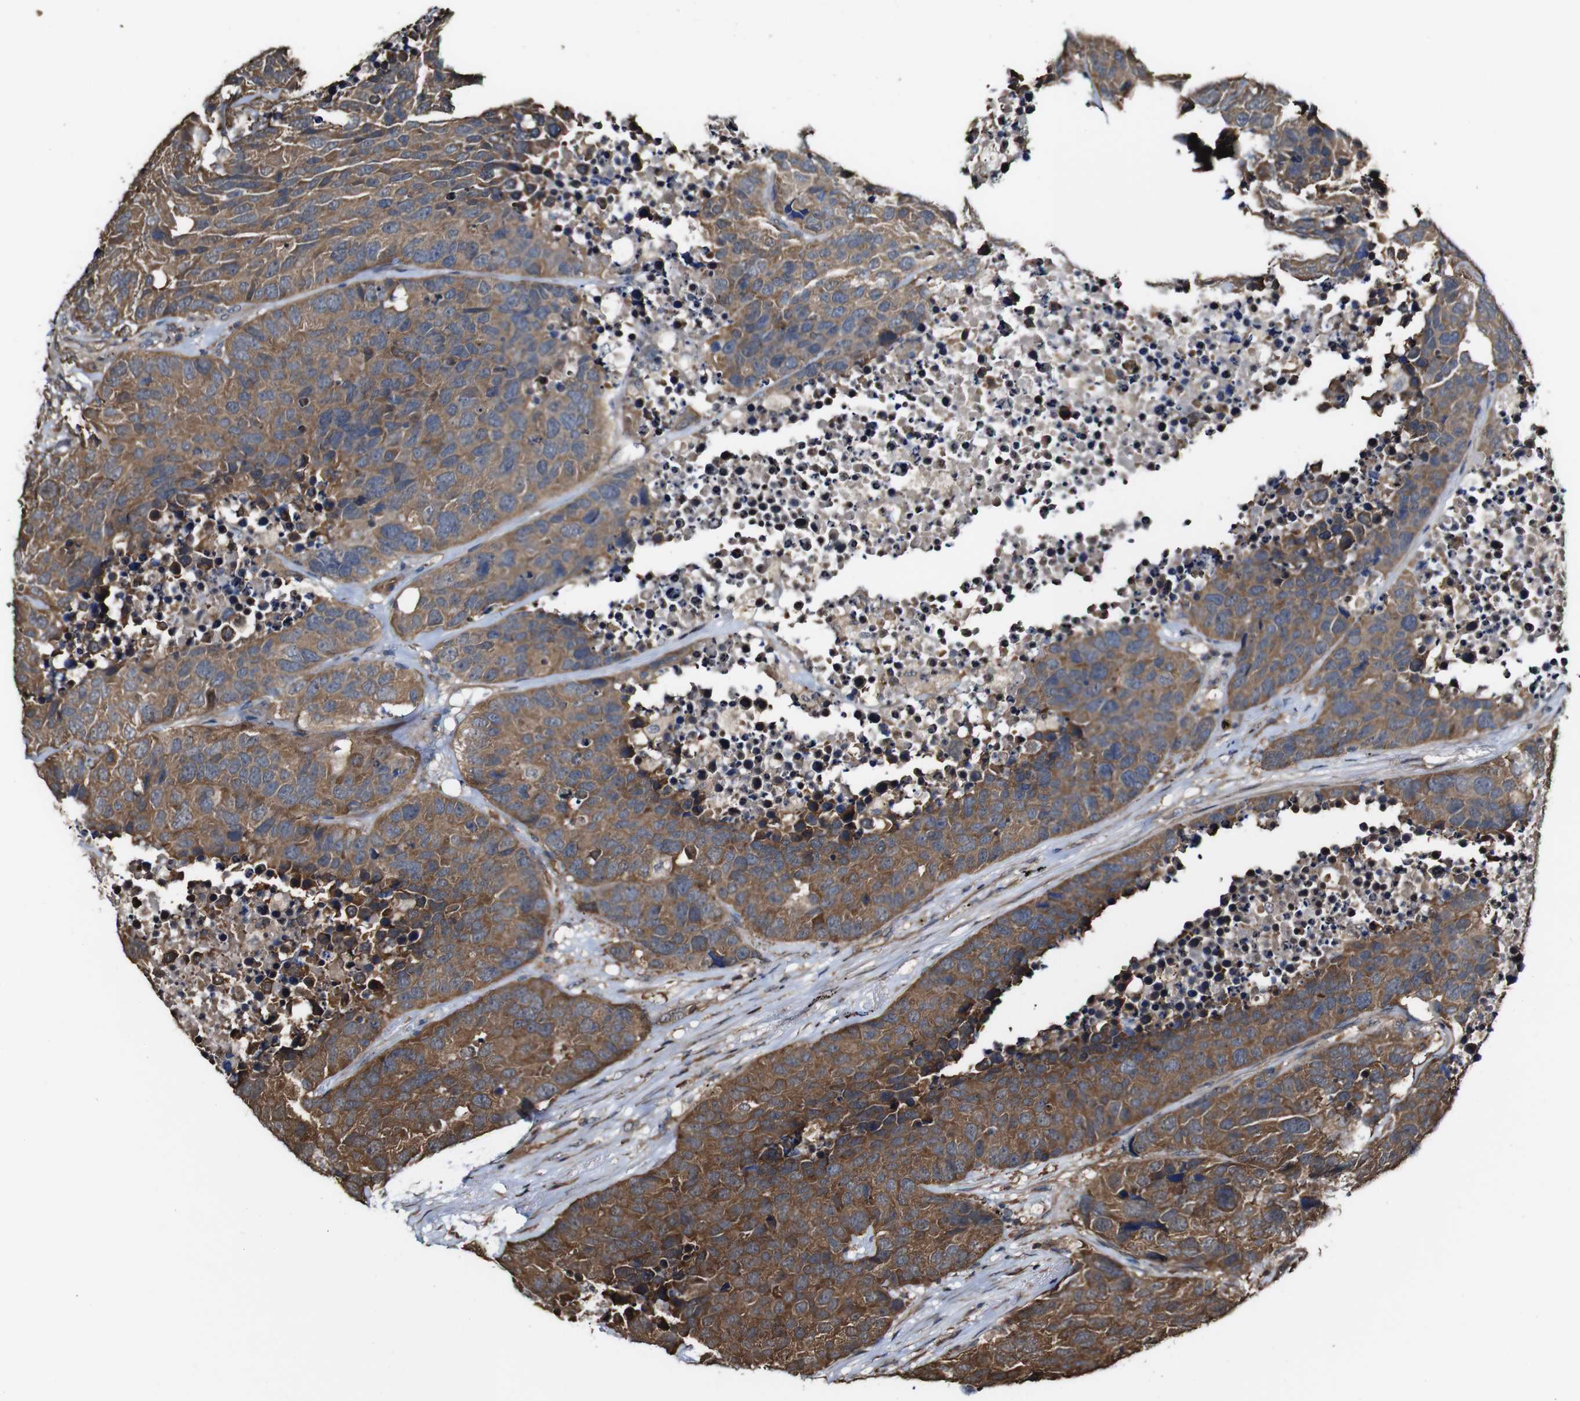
{"staining": {"intensity": "moderate", "quantity": ">75%", "location": "cytoplasmic/membranous"}, "tissue": "carcinoid", "cell_type": "Tumor cells", "image_type": "cancer", "snomed": [{"axis": "morphology", "description": "Carcinoid, malignant, NOS"}, {"axis": "topography", "description": "Lung"}], "caption": "About >75% of tumor cells in malignant carcinoid demonstrate moderate cytoplasmic/membranous protein staining as visualized by brown immunohistochemical staining.", "gene": "PTPRR", "patient": {"sex": "male", "age": 60}}